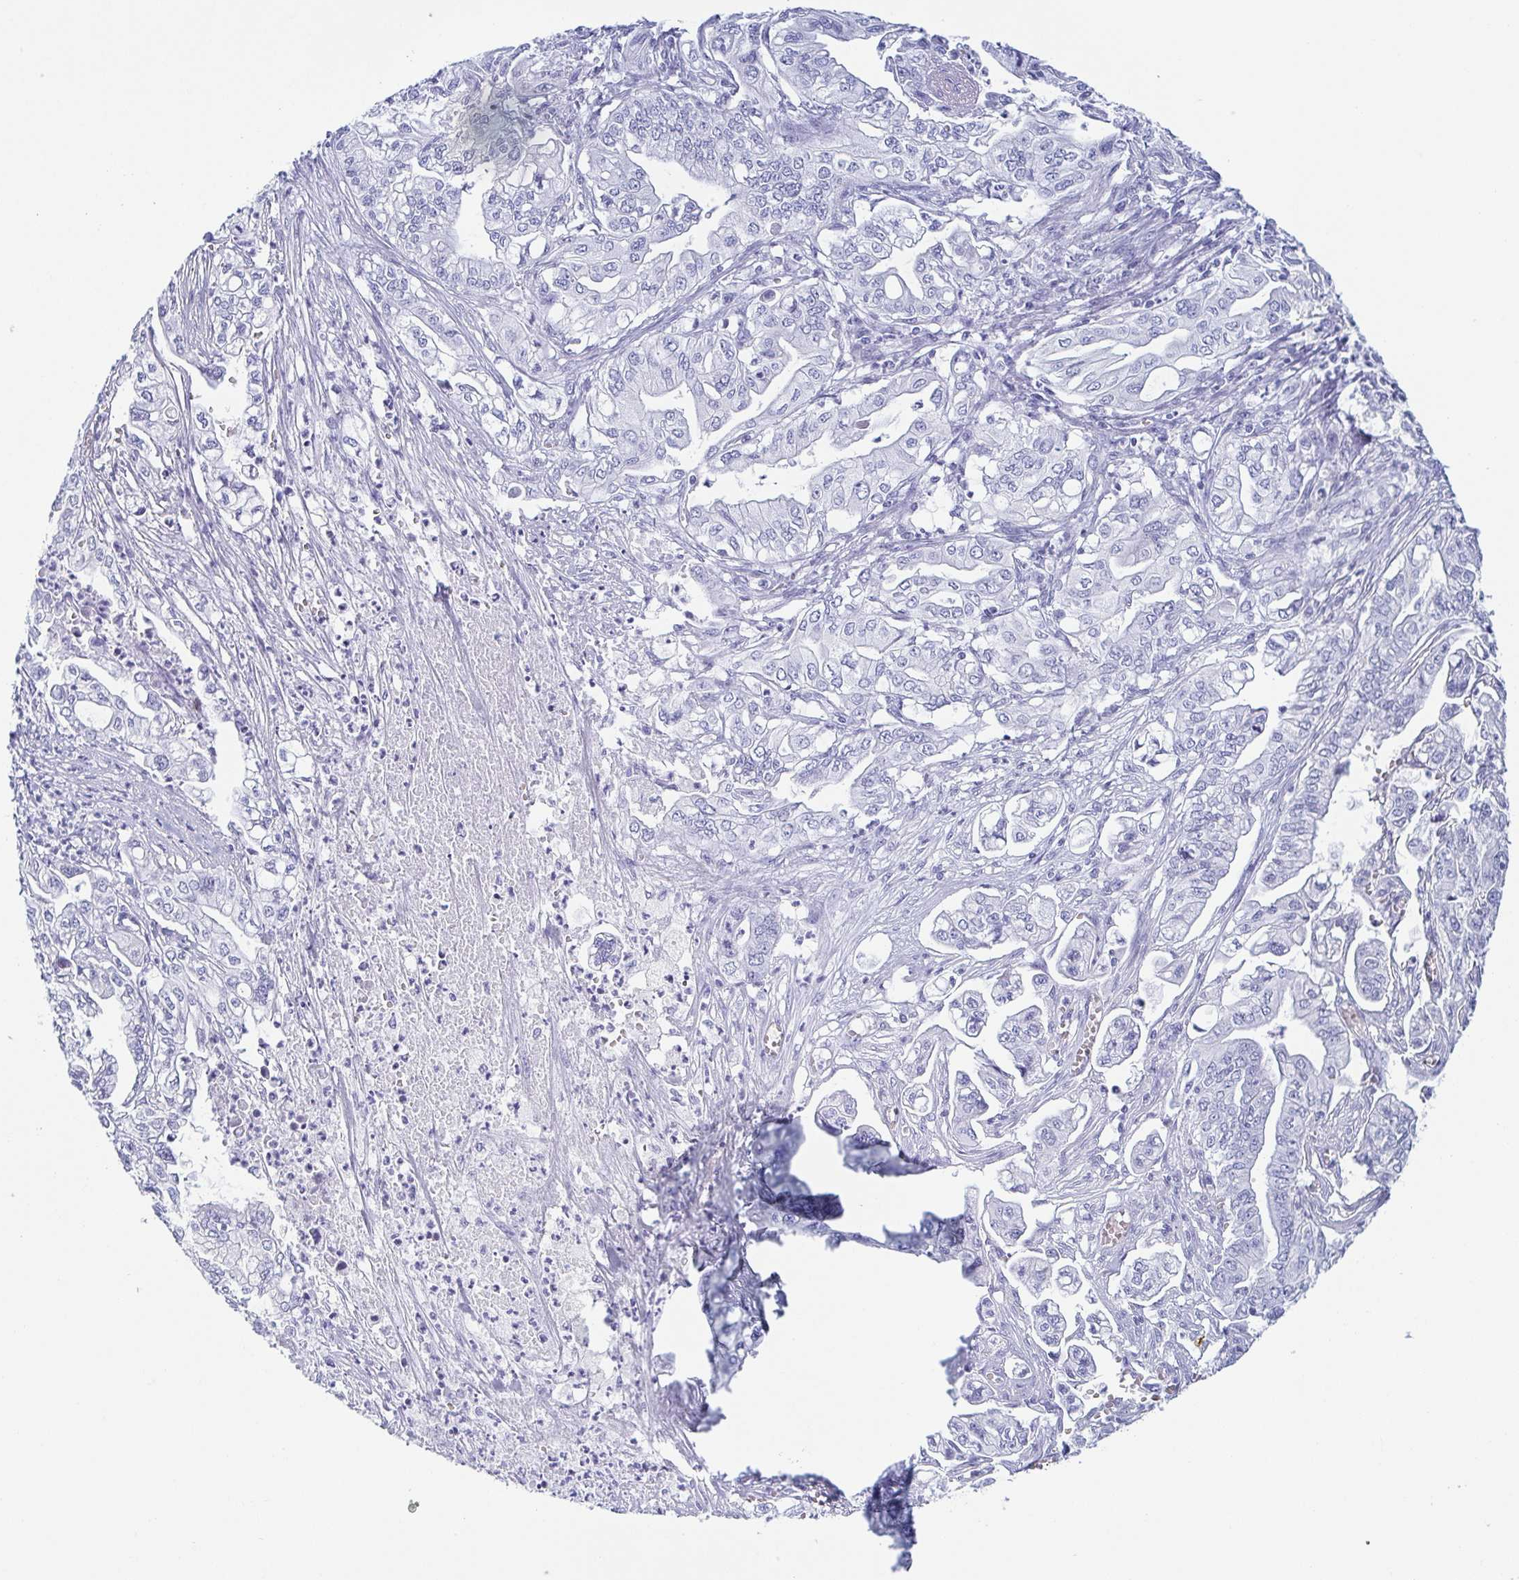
{"staining": {"intensity": "negative", "quantity": "none", "location": "none"}, "tissue": "pancreatic cancer", "cell_type": "Tumor cells", "image_type": "cancer", "snomed": [{"axis": "morphology", "description": "Adenocarcinoma, NOS"}, {"axis": "topography", "description": "Pancreas"}], "caption": "Human pancreatic cancer stained for a protein using immunohistochemistry (IHC) shows no positivity in tumor cells.", "gene": "ZG16B", "patient": {"sex": "male", "age": 68}}